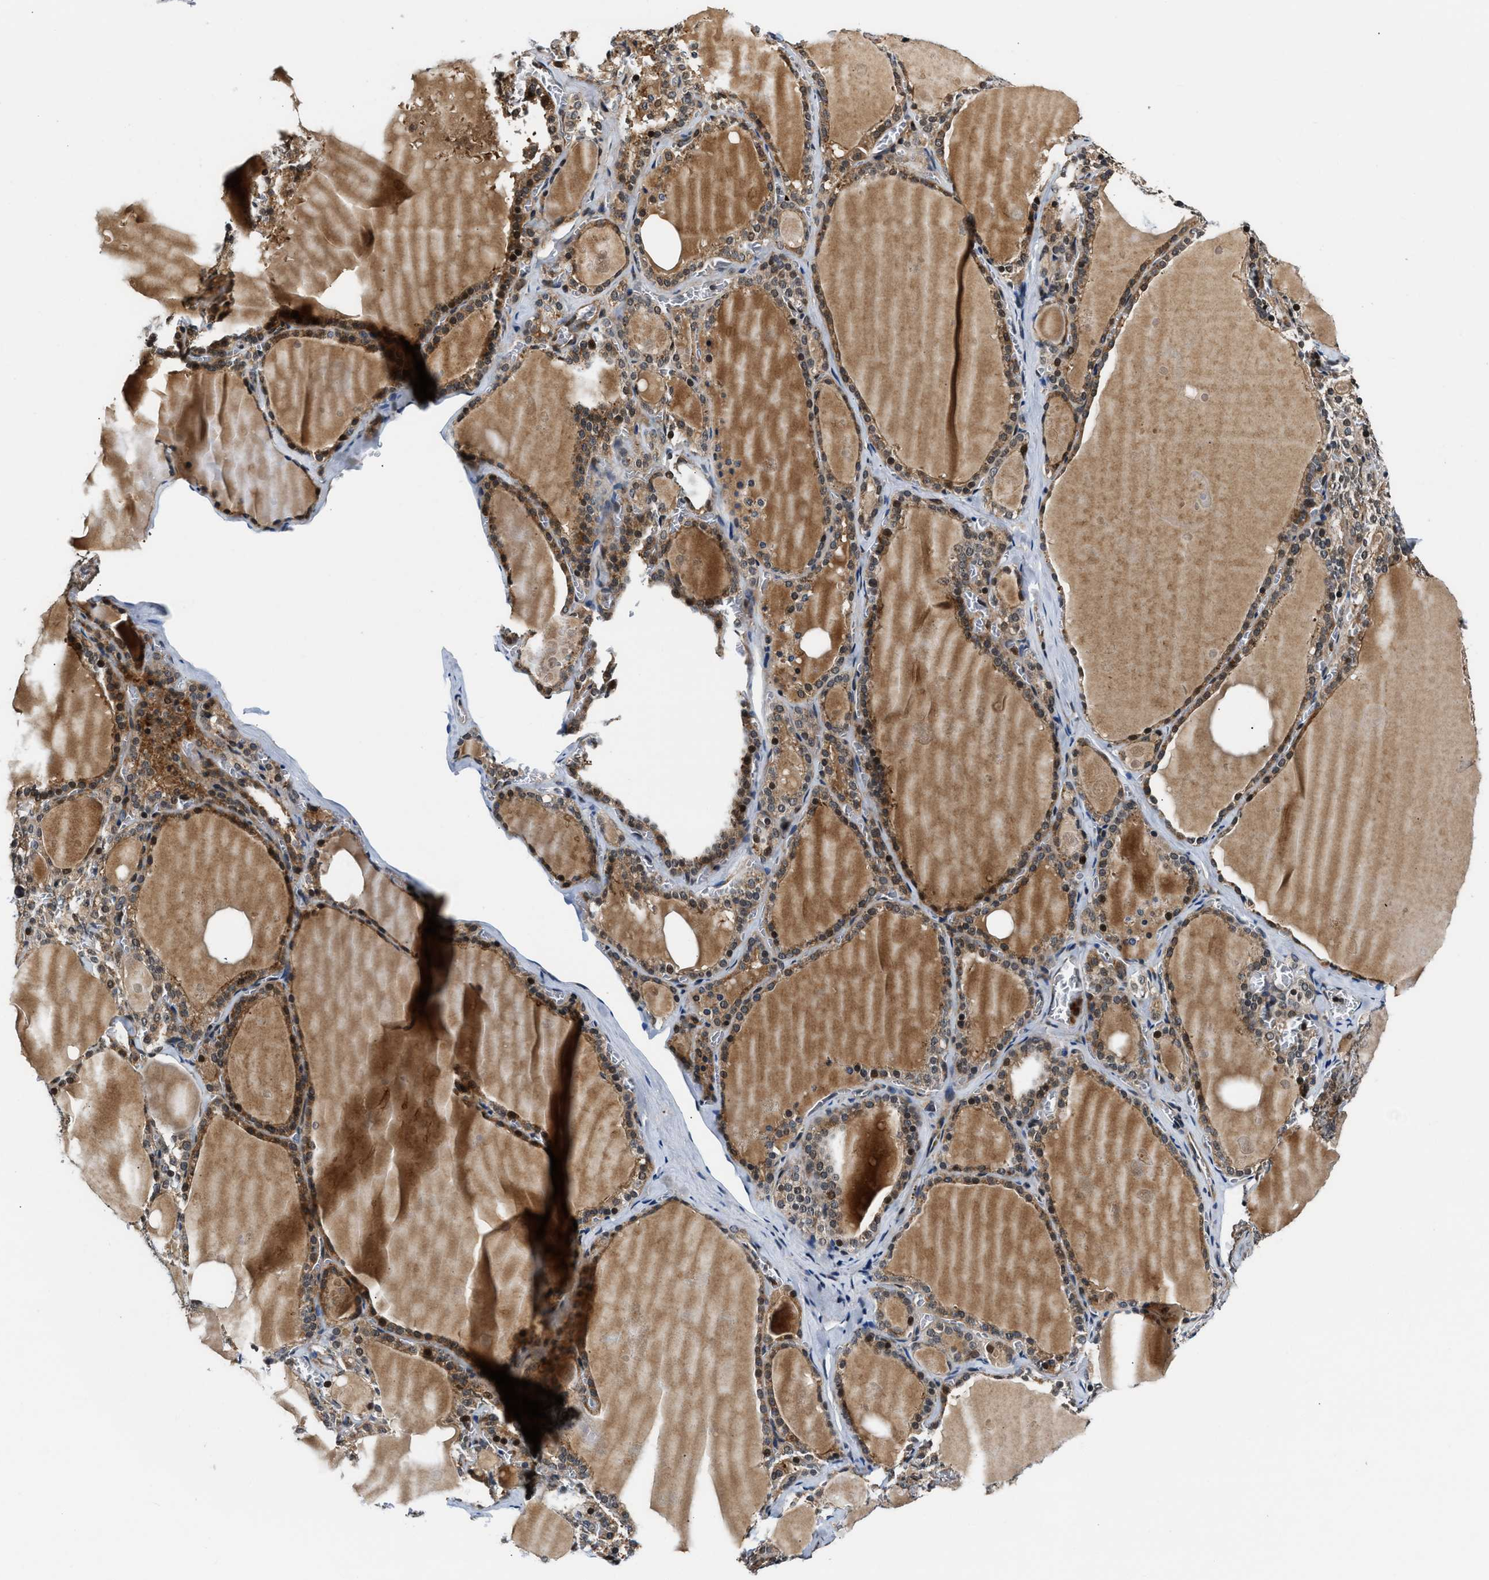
{"staining": {"intensity": "moderate", "quantity": ">75%", "location": "cytoplasmic/membranous"}, "tissue": "thyroid gland", "cell_type": "Glandular cells", "image_type": "normal", "snomed": [{"axis": "morphology", "description": "Normal tissue, NOS"}, {"axis": "topography", "description": "Thyroid gland"}], "caption": "This photomicrograph reveals immunohistochemistry (IHC) staining of benign thyroid gland, with medium moderate cytoplasmic/membranous staining in about >75% of glandular cells.", "gene": "TUT7", "patient": {"sex": "male", "age": 56}}